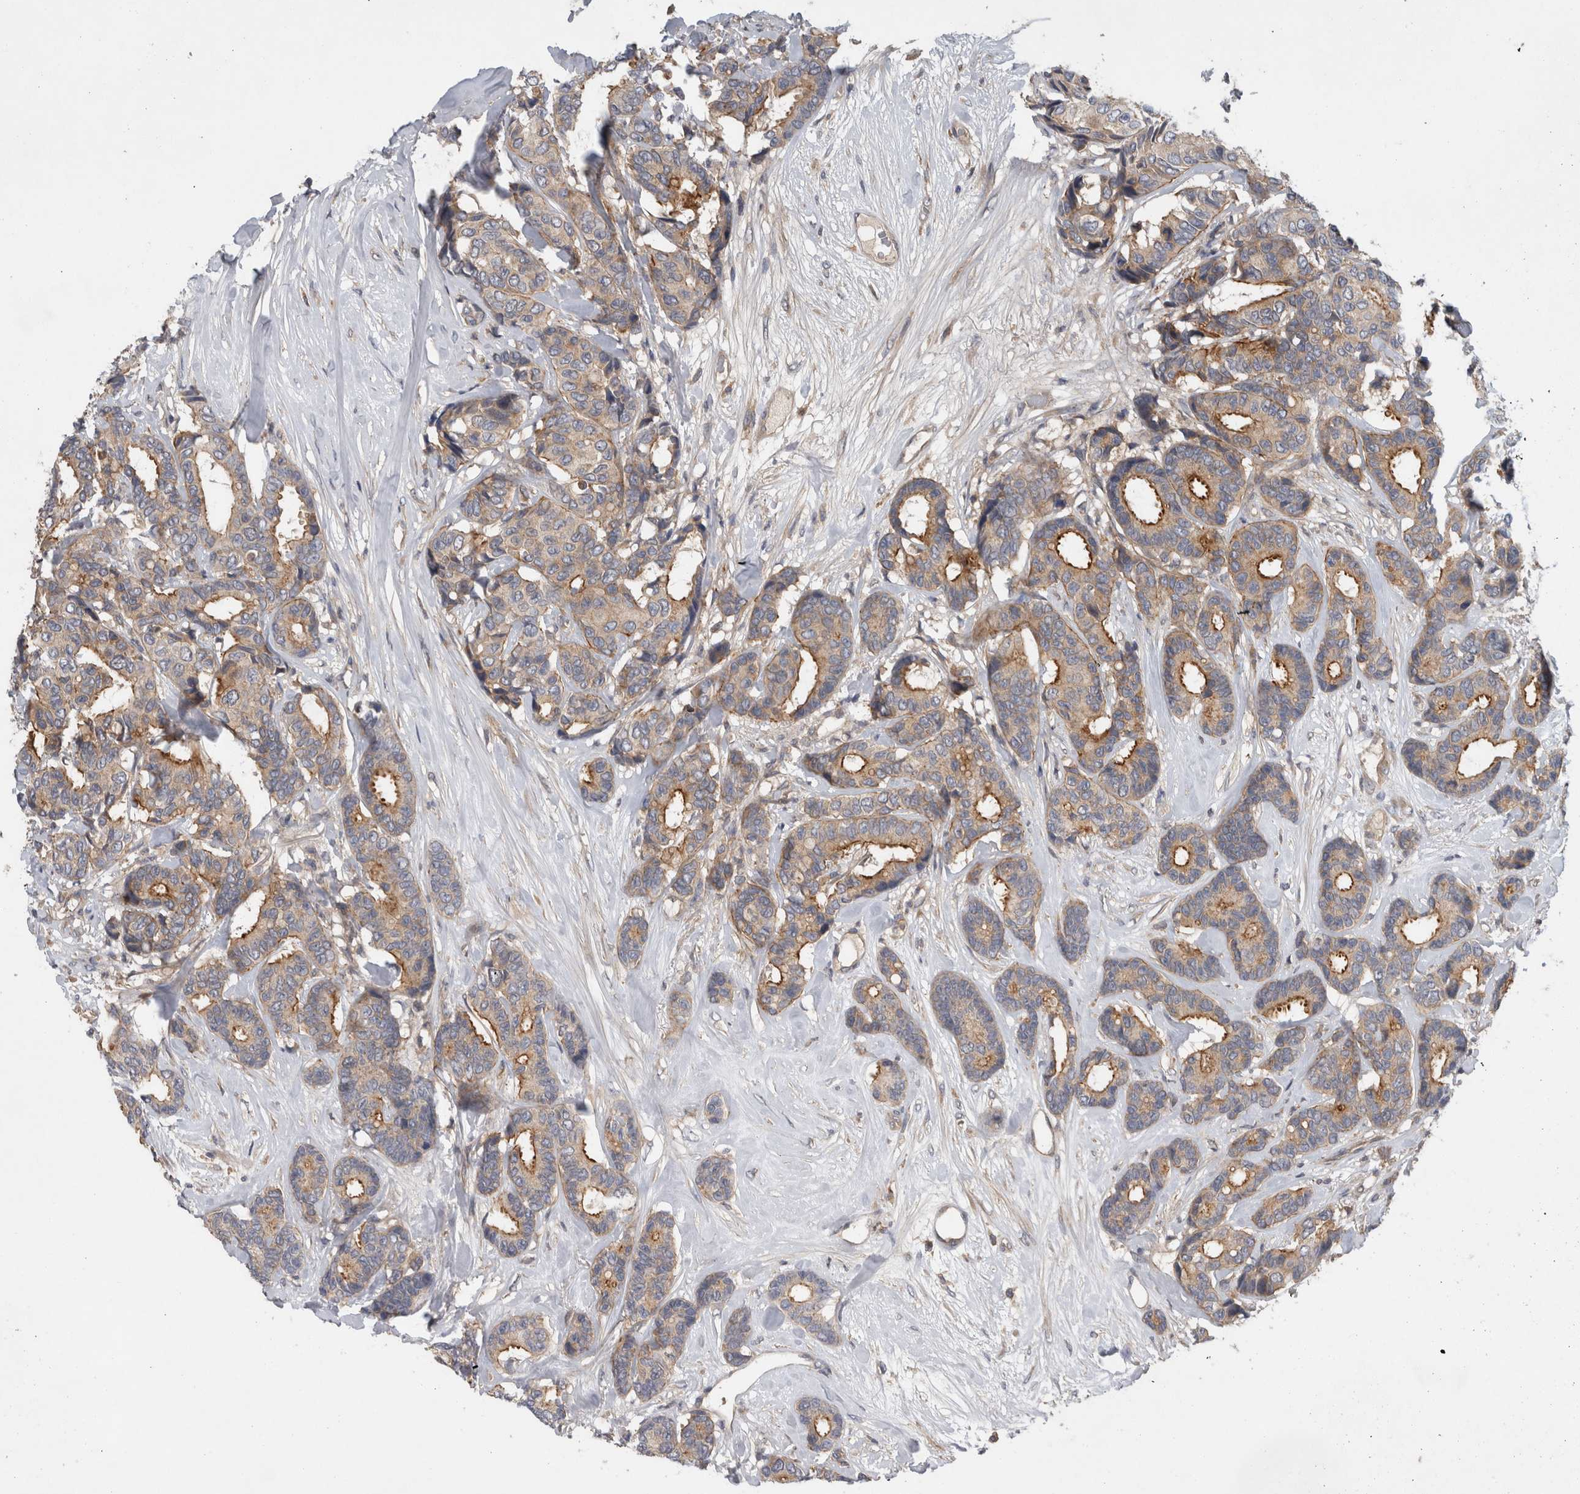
{"staining": {"intensity": "moderate", "quantity": "25%-75%", "location": "cytoplasmic/membranous"}, "tissue": "breast cancer", "cell_type": "Tumor cells", "image_type": "cancer", "snomed": [{"axis": "morphology", "description": "Duct carcinoma"}, {"axis": "topography", "description": "Breast"}], "caption": "Immunohistochemistry (IHC) photomicrograph of breast cancer stained for a protein (brown), which shows medium levels of moderate cytoplasmic/membranous expression in approximately 25%-75% of tumor cells.", "gene": "SCARA5", "patient": {"sex": "female", "age": 87}}